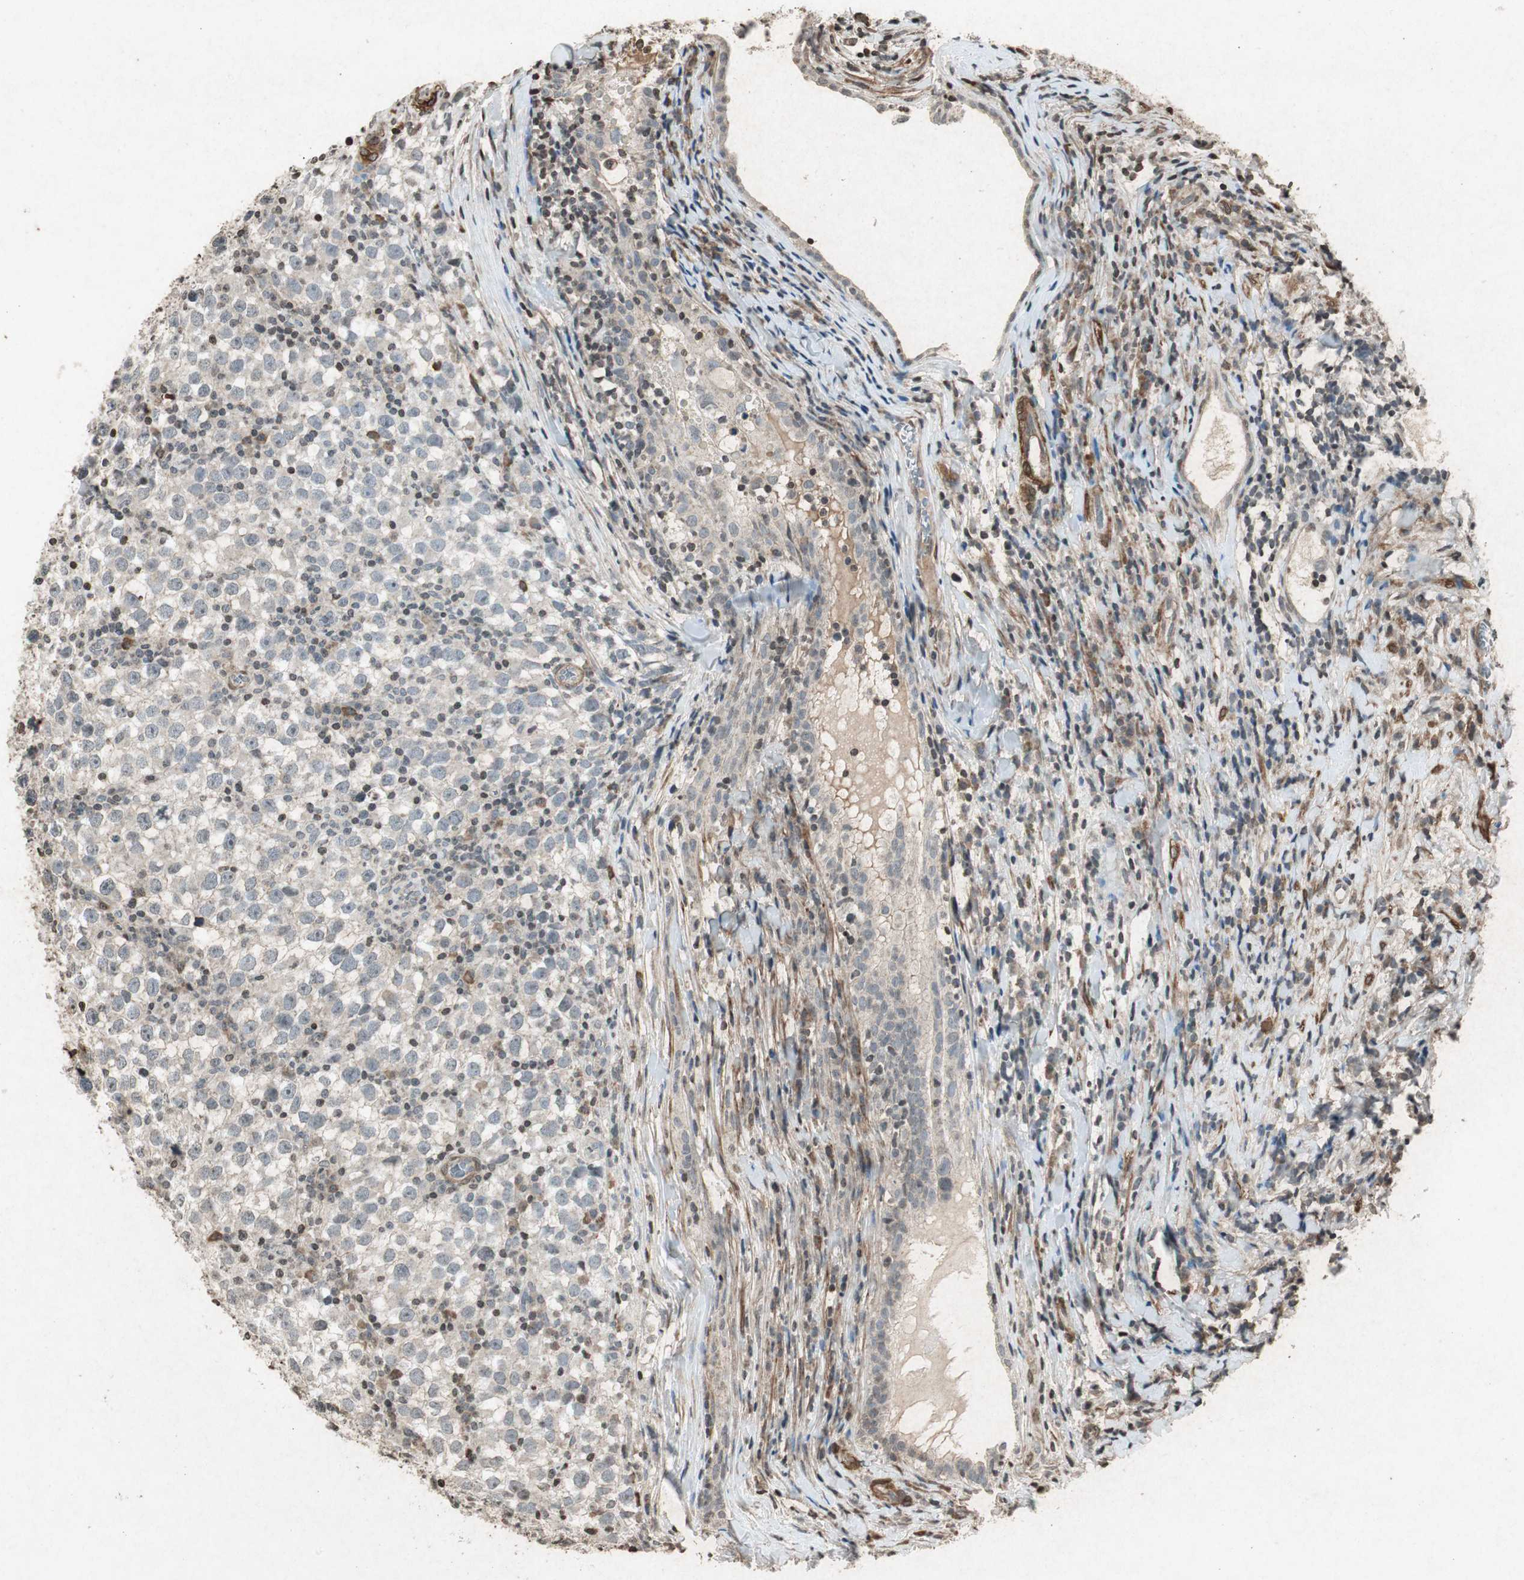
{"staining": {"intensity": "negative", "quantity": "none", "location": "none"}, "tissue": "testis cancer", "cell_type": "Tumor cells", "image_type": "cancer", "snomed": [{"axis": "morphology", "description": "Seminoma, NOS"}, {"axis": "topography", "description": "Testis"}], "caption": "Protein analysis of testis seminoma reveals no significant positivity in tumor cells.", "gene": "PRKG1", "patient": {"sex": "male", "age": 65}}